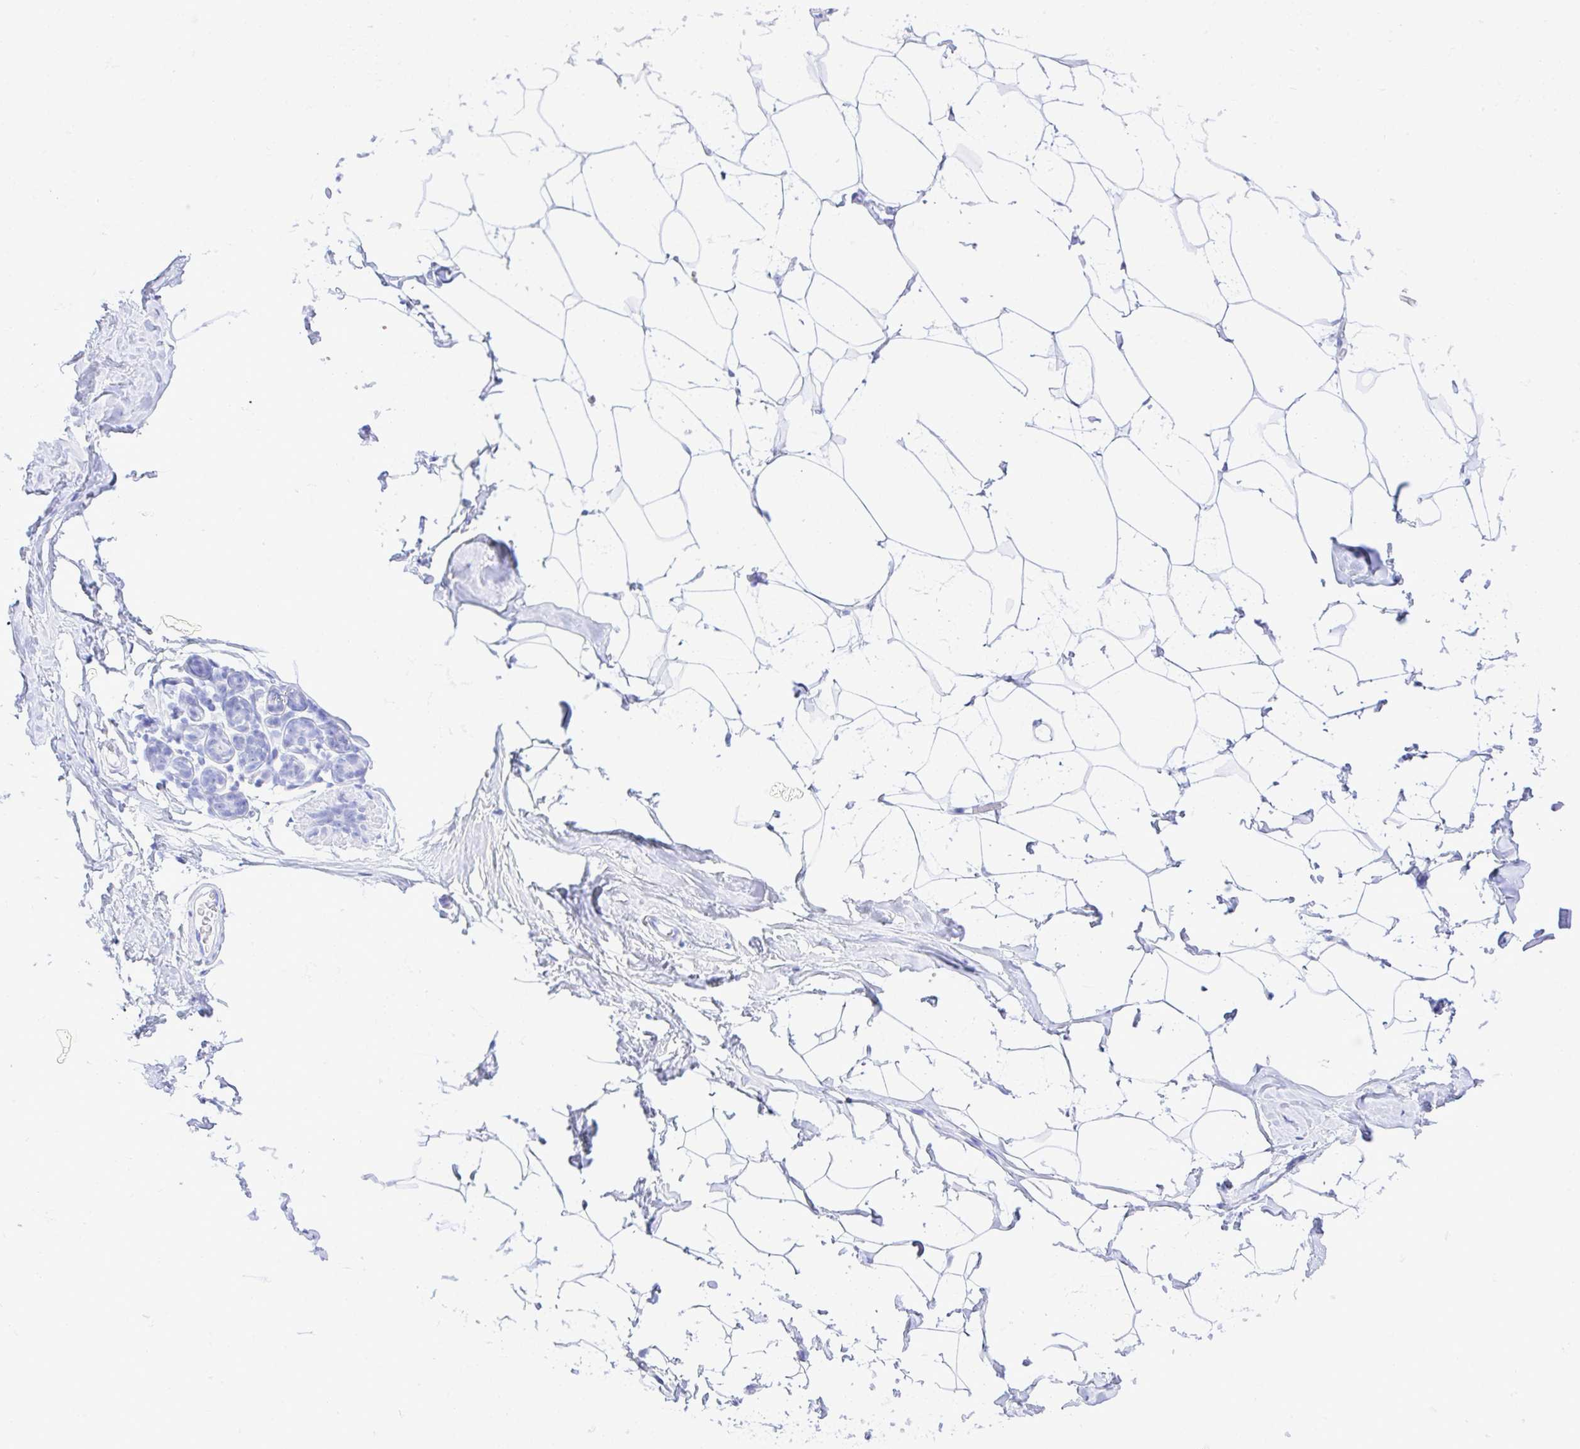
{"staining": {"intensity": "negative", "quantity": "none", "location": "none"}, "tissue": "breast", "cell_type": "Adipocytes", "image_type": "normal", "snomed": [{"axis": "morphology", "description": "Normal tissue, NOS"}, {"axis": "topography", "description": "Breast"}], "caption": "The immunohistochemistry image has no significant positivity in adipocytes of breast. (Stains: DAB immunohistochemistry with hematoxylin counter stain, Microscopy: brightfield microscopy at high magnification).", "gene": "SELENOV", "patient": {"sex": "female", "age": 32}}